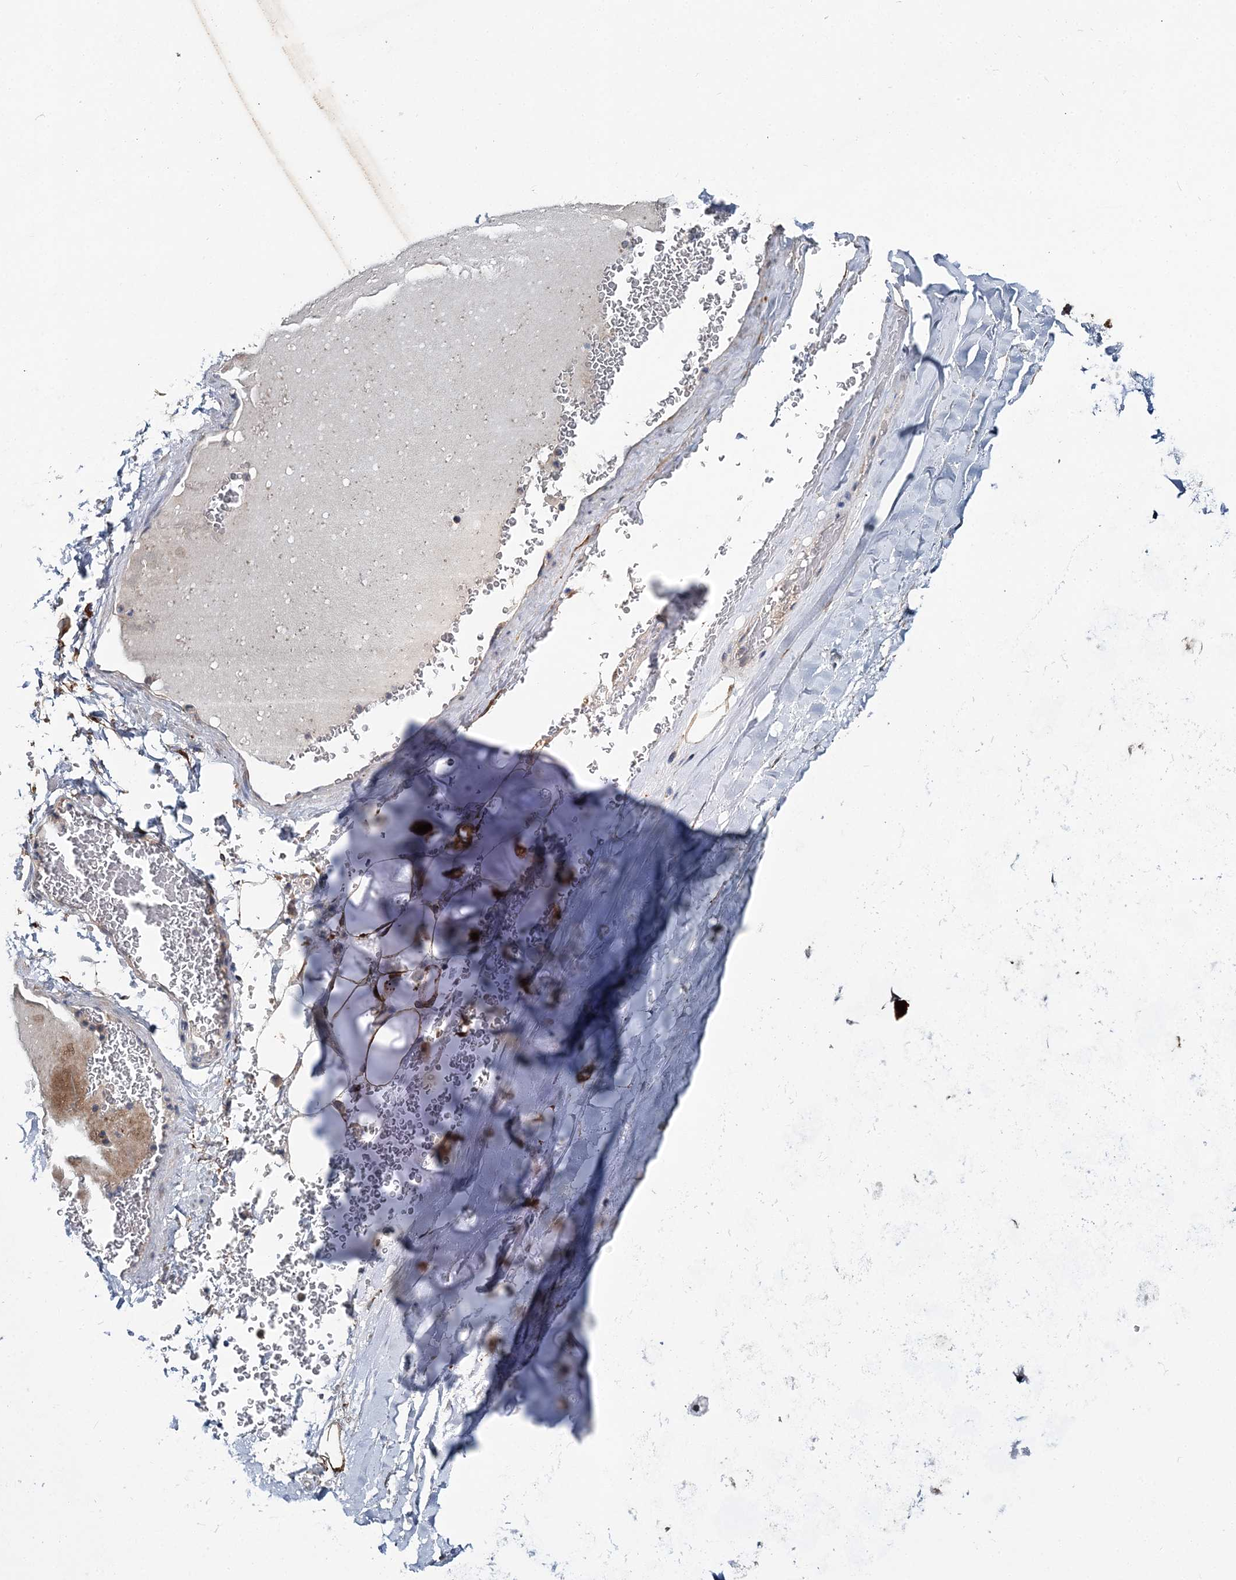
{"staining": {"intensity": "moderate", "quantity": ">75%", "location": "cytoplasmic/membranous"}, "tissue": "adipose tissue", "cell_type": "Adipocytes", "image_type": "normal", "snomed": [{"axis": "morphology", "description": "Normal tissue, NOS"}, {"axis": "topography", "description": "Bronchus"}], "caption": "The photomicrograph displays staining of unremarkable adipose tissue, revealing moderate cytoplasmic/membranous protein staining (brown color) within adipocytes. (DAB (3,3'-diaminobenzidine) IHC, brown staining for protein, blue staining for nuclei).", "gene": "SPOPL", "patient": {"sex": "male", "age": 66}}